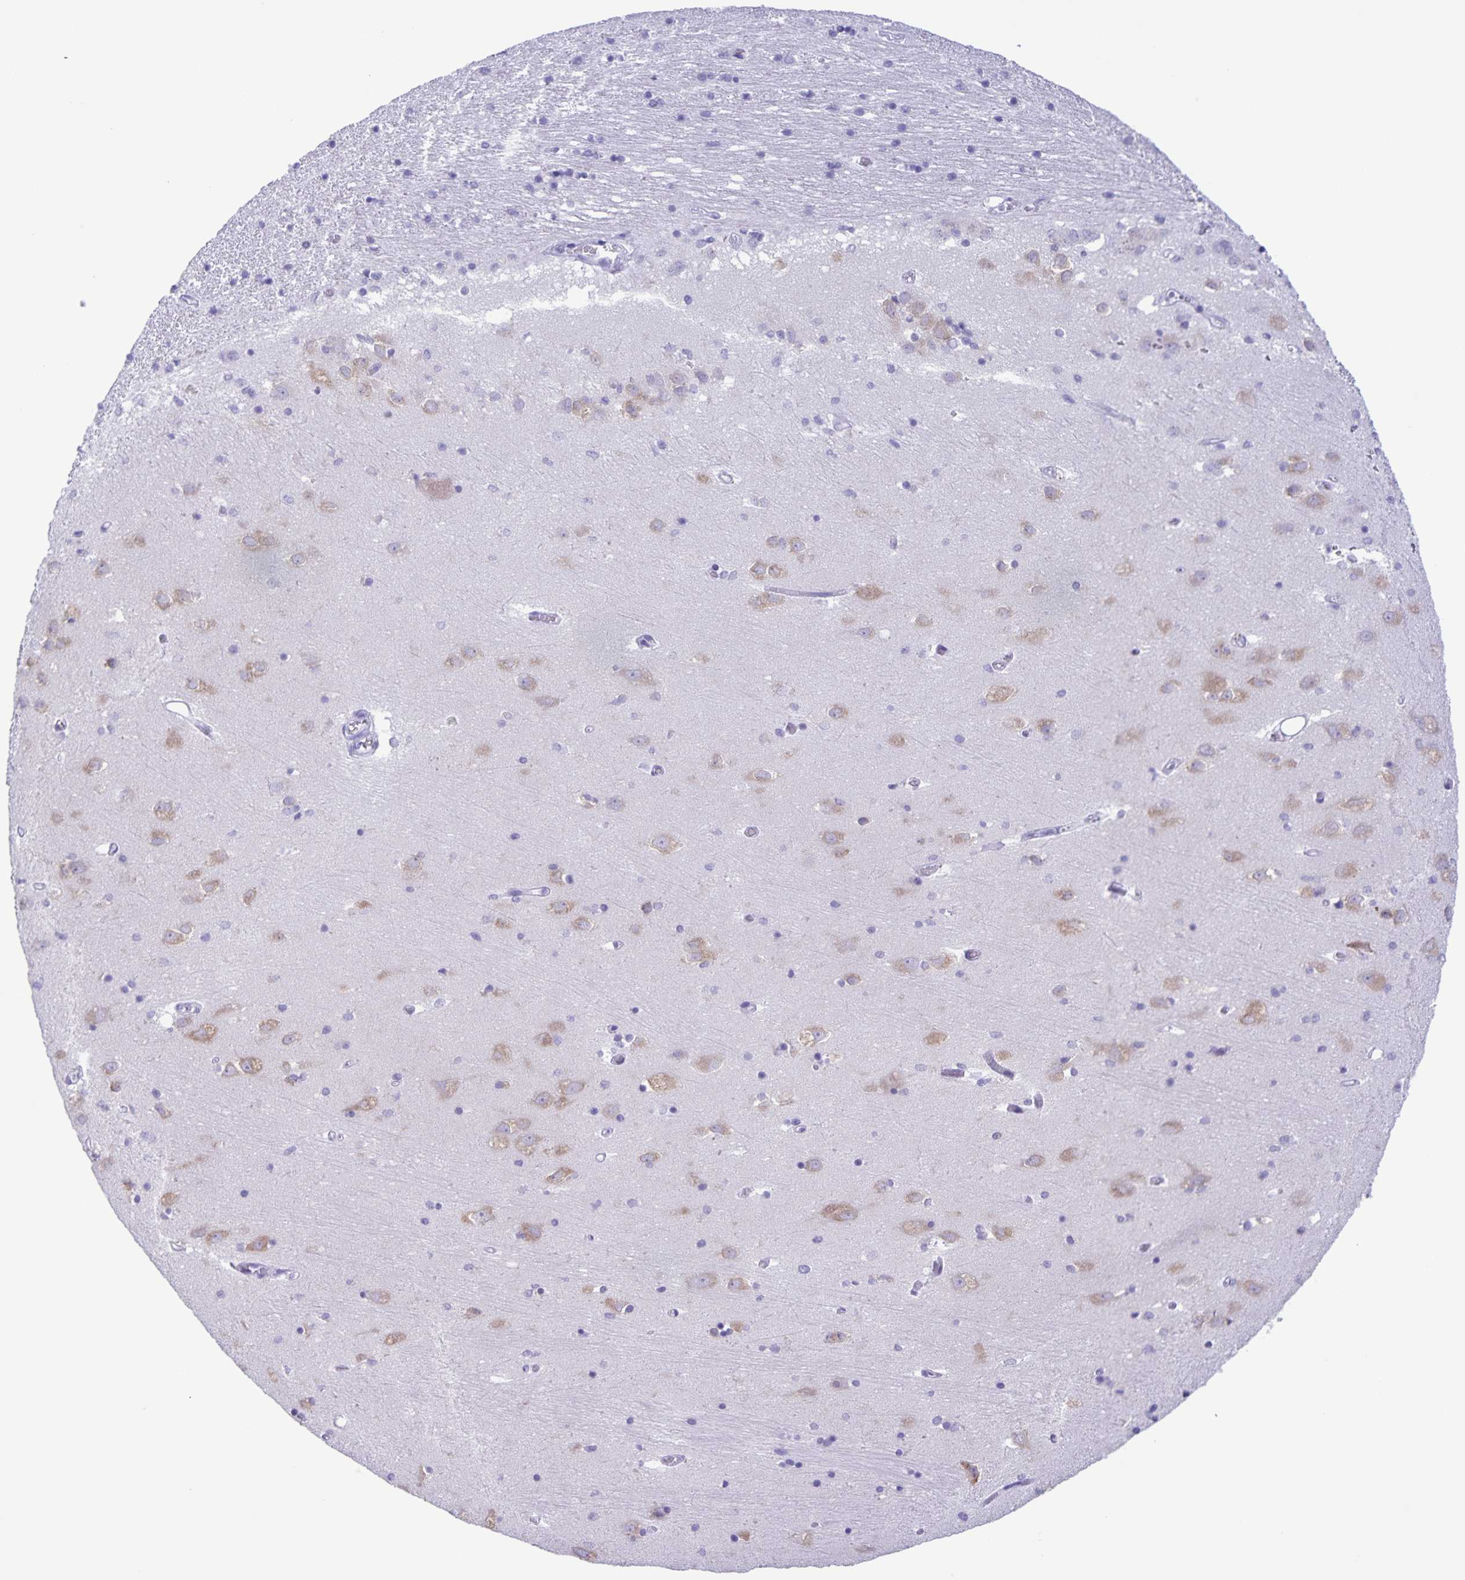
{"staining": {"intensity": "negative", "quantity": "none", "location": "none"}, "tissue": "caudate", "cell_type": "Glial cells", "image_type": "normal", "snomed": [{"axis": "morphology", "description": "Normal tissue, NOS"}, {"axis": "topography", "description": "Lateral ventricle wall"}, {"axis": "topography", "description": "Hippocampus"}], "caption": "Immunohistochemical staining of benign human caudate displays no significant positivity in glial cells.", "gene": "CAPSL", "patient": {"sex": "female", "age": 63}}